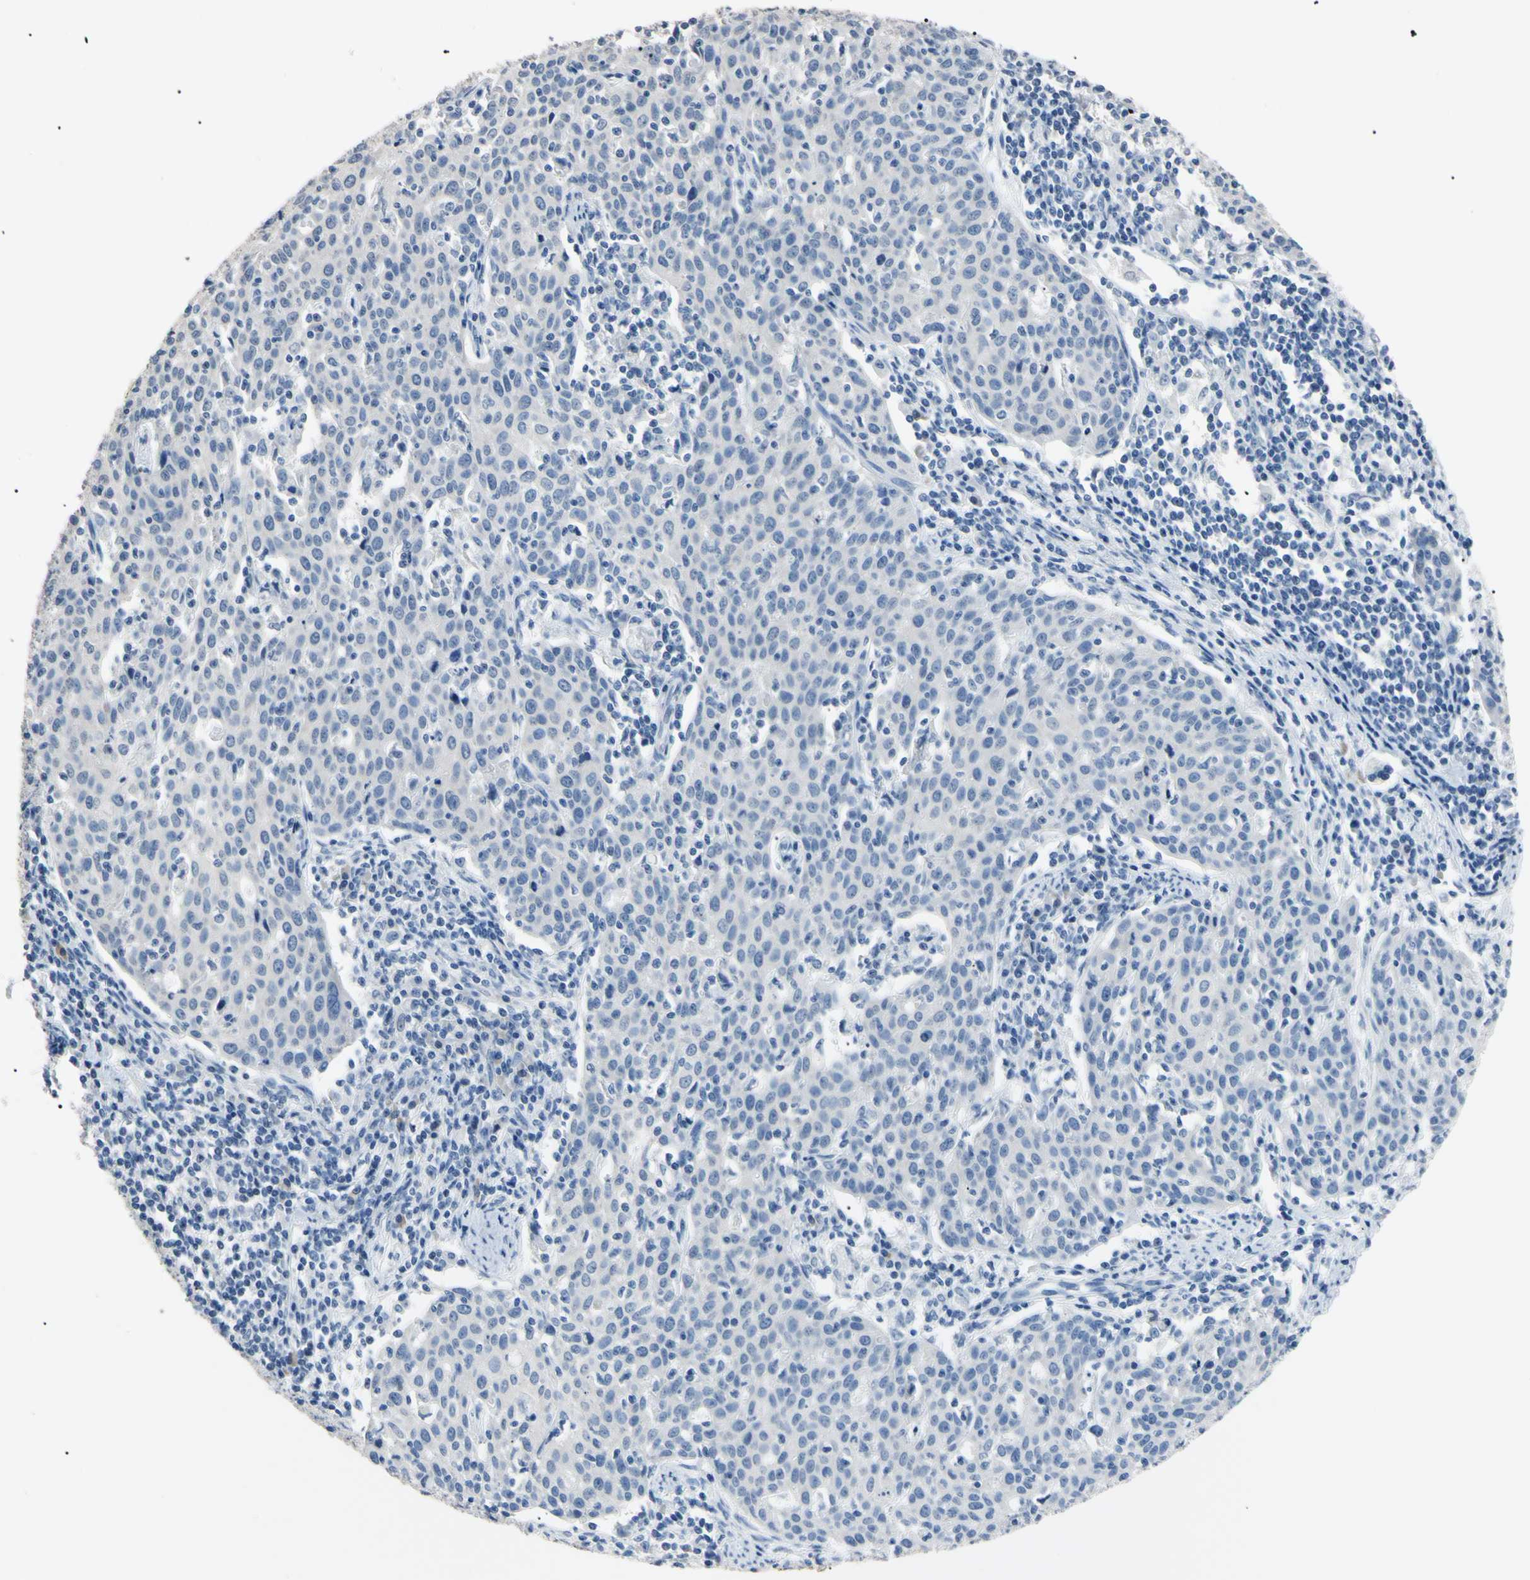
{"staining": {"intensity": "negative", "quantity": "none", "location": "none"}, "tissue": "cervical cancer", "cell_type": "Tumor cells", "image_type": "cancer", "snomed": [{"axis": "morphology", "description": "Squamous cell carcinoma, NOS"}, {"axis": "topography", "description": "Cervix"}], "caption": "This is an immunohistochemistry image of squamous cell carcinoma (cervical). There is no expression in tumor cells.", "gene": "CGB3", "patient": {"sex": "female", "age": 38}}